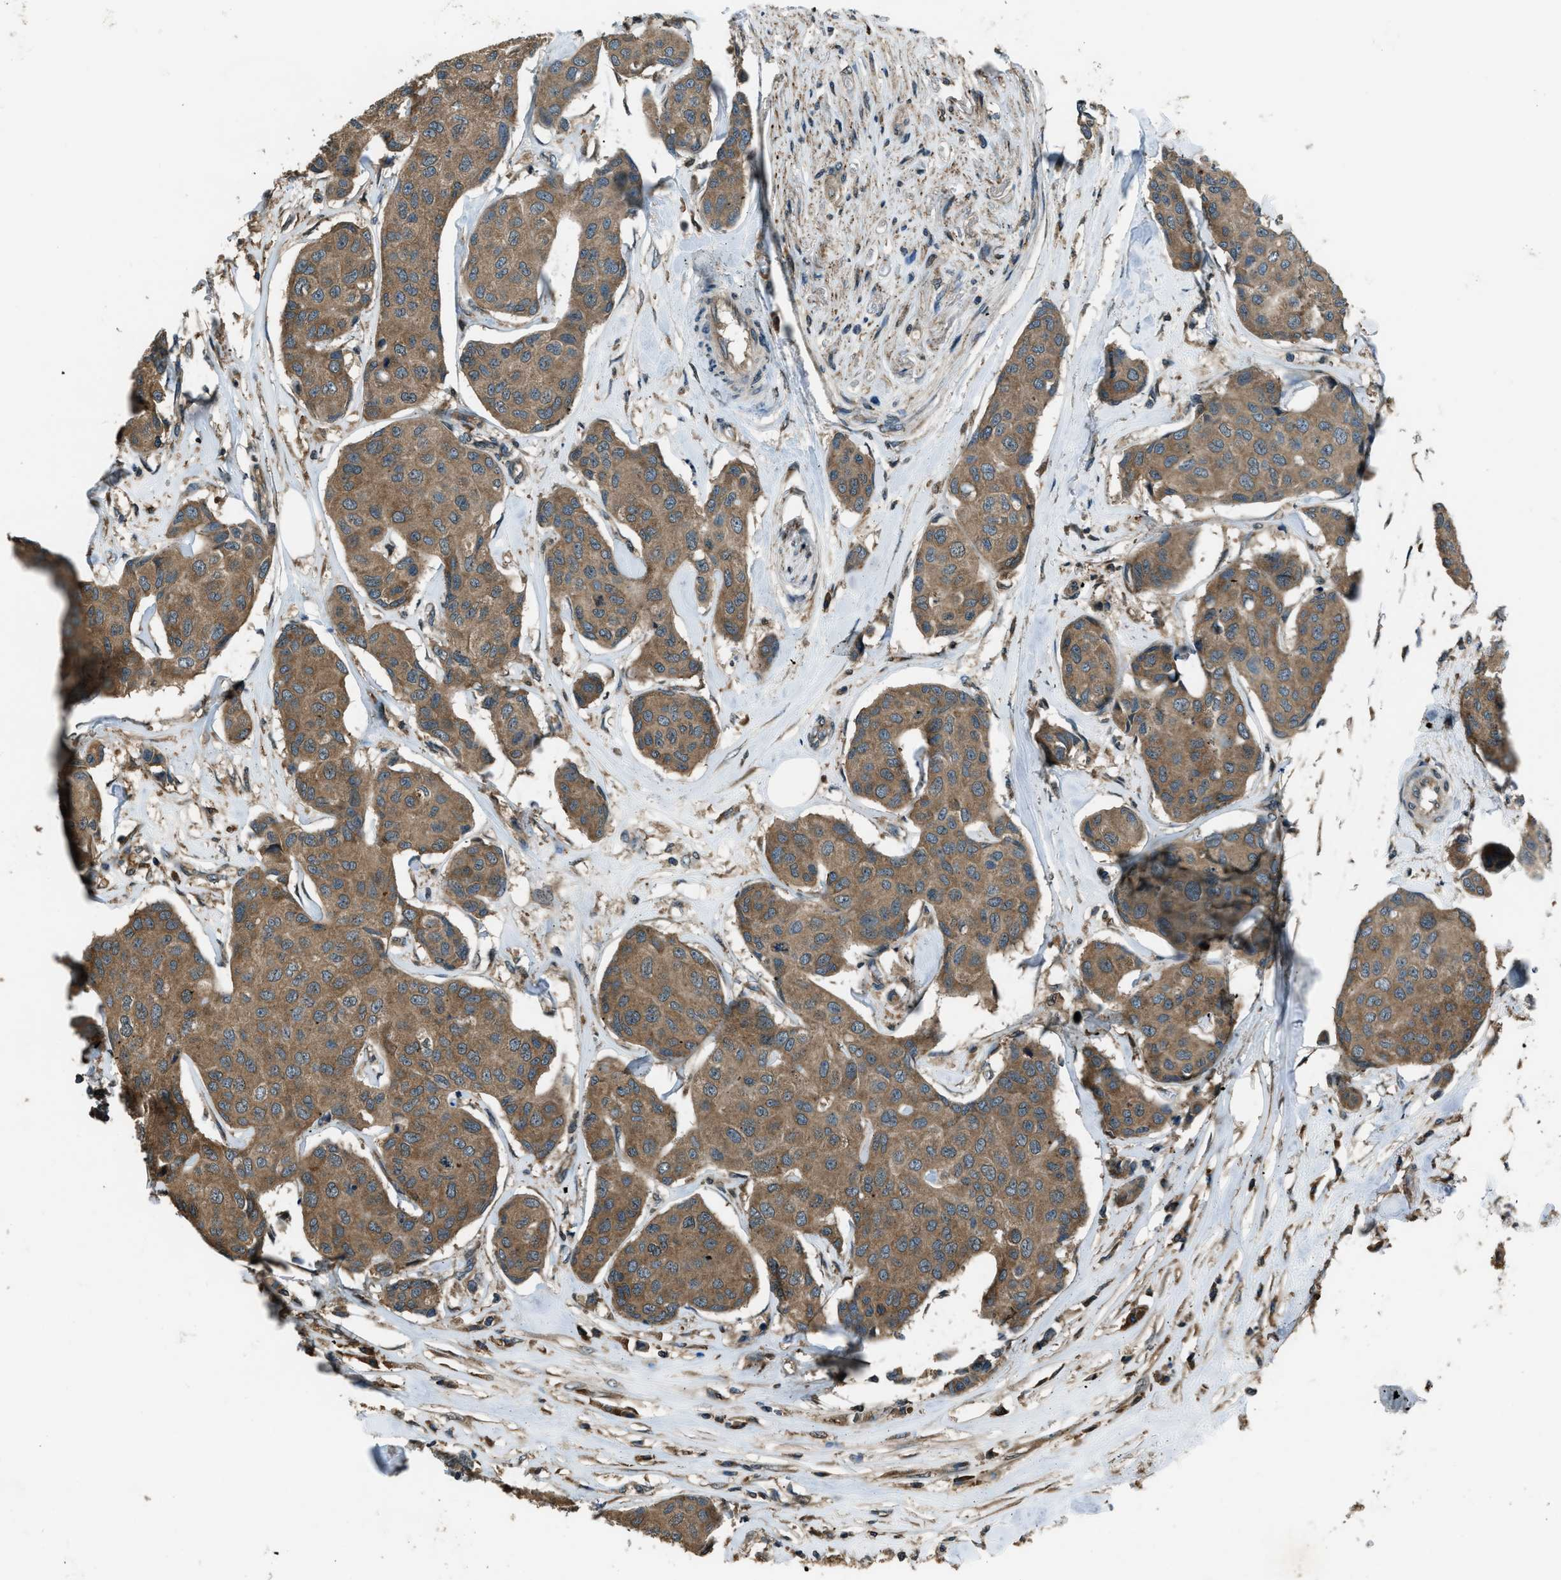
{"staining": {"intensity": "moderate", "quantity": ">75%", "location": "cytoplasmic/membranous"}, "tissue": "breast cancer", "cell_type": "Tumor cells", "image_type": "cancer", "snomed": [{"axis": "morphology", "description": "Duct carcinoma"}, {"axis": "topography", "description": "Breast"}], "caption": "The micrograph demonstrates immunohistochemical staining of breast cancer. There is moderate cytoplasmic/membranous expression is identified in about >75% of tumor cells. Nuclei are stained in blue.", "gene": "TRIM4", "patient": {"sex": "female", "age": 80}}